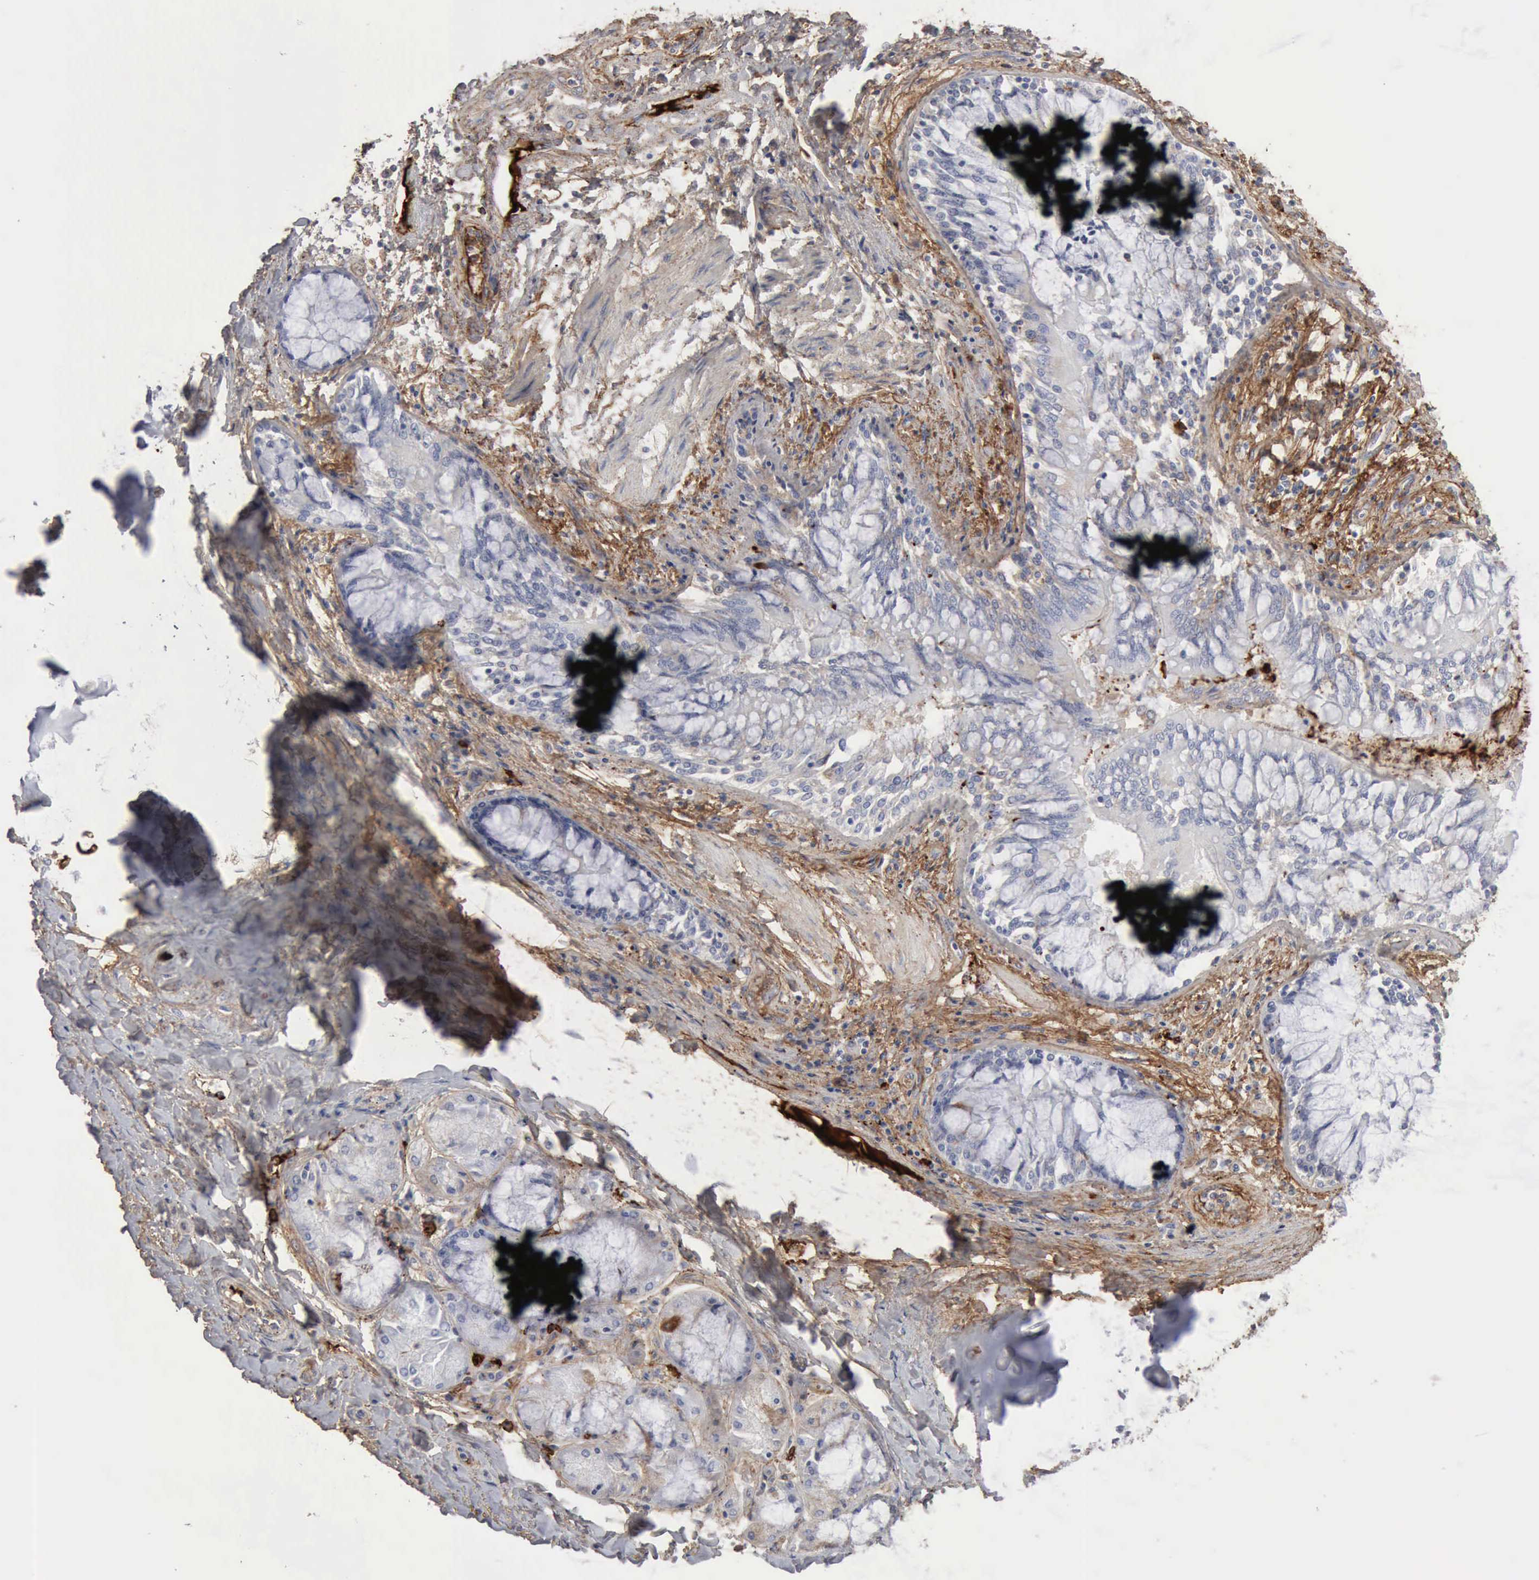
{"staining": {"intensity": "strong", "quantity": "25%-75%", "location": "cytoplasmic/membranous"}, "tissue": "adipose tissue", "cell_type": "Adipocytes", "image_type": "normal", "snomed": [{"axis": "morphology", "description": "Normal tissue, NOS"}, {"axis": "morphology", "description": "Adenocarcinoma, NOS"}, {"axis": "topography", "description": "Cartilage tissue"}, {"axis": "topography", "description": "Lung"}], "caption": "A photomicrograph of adipose tissue stained for a protein reveals strong cytoplasmic/membranous brown staining in adipocytes.", "gene": "C4BPA", "patient": {"sex": "female", "age": 67}}